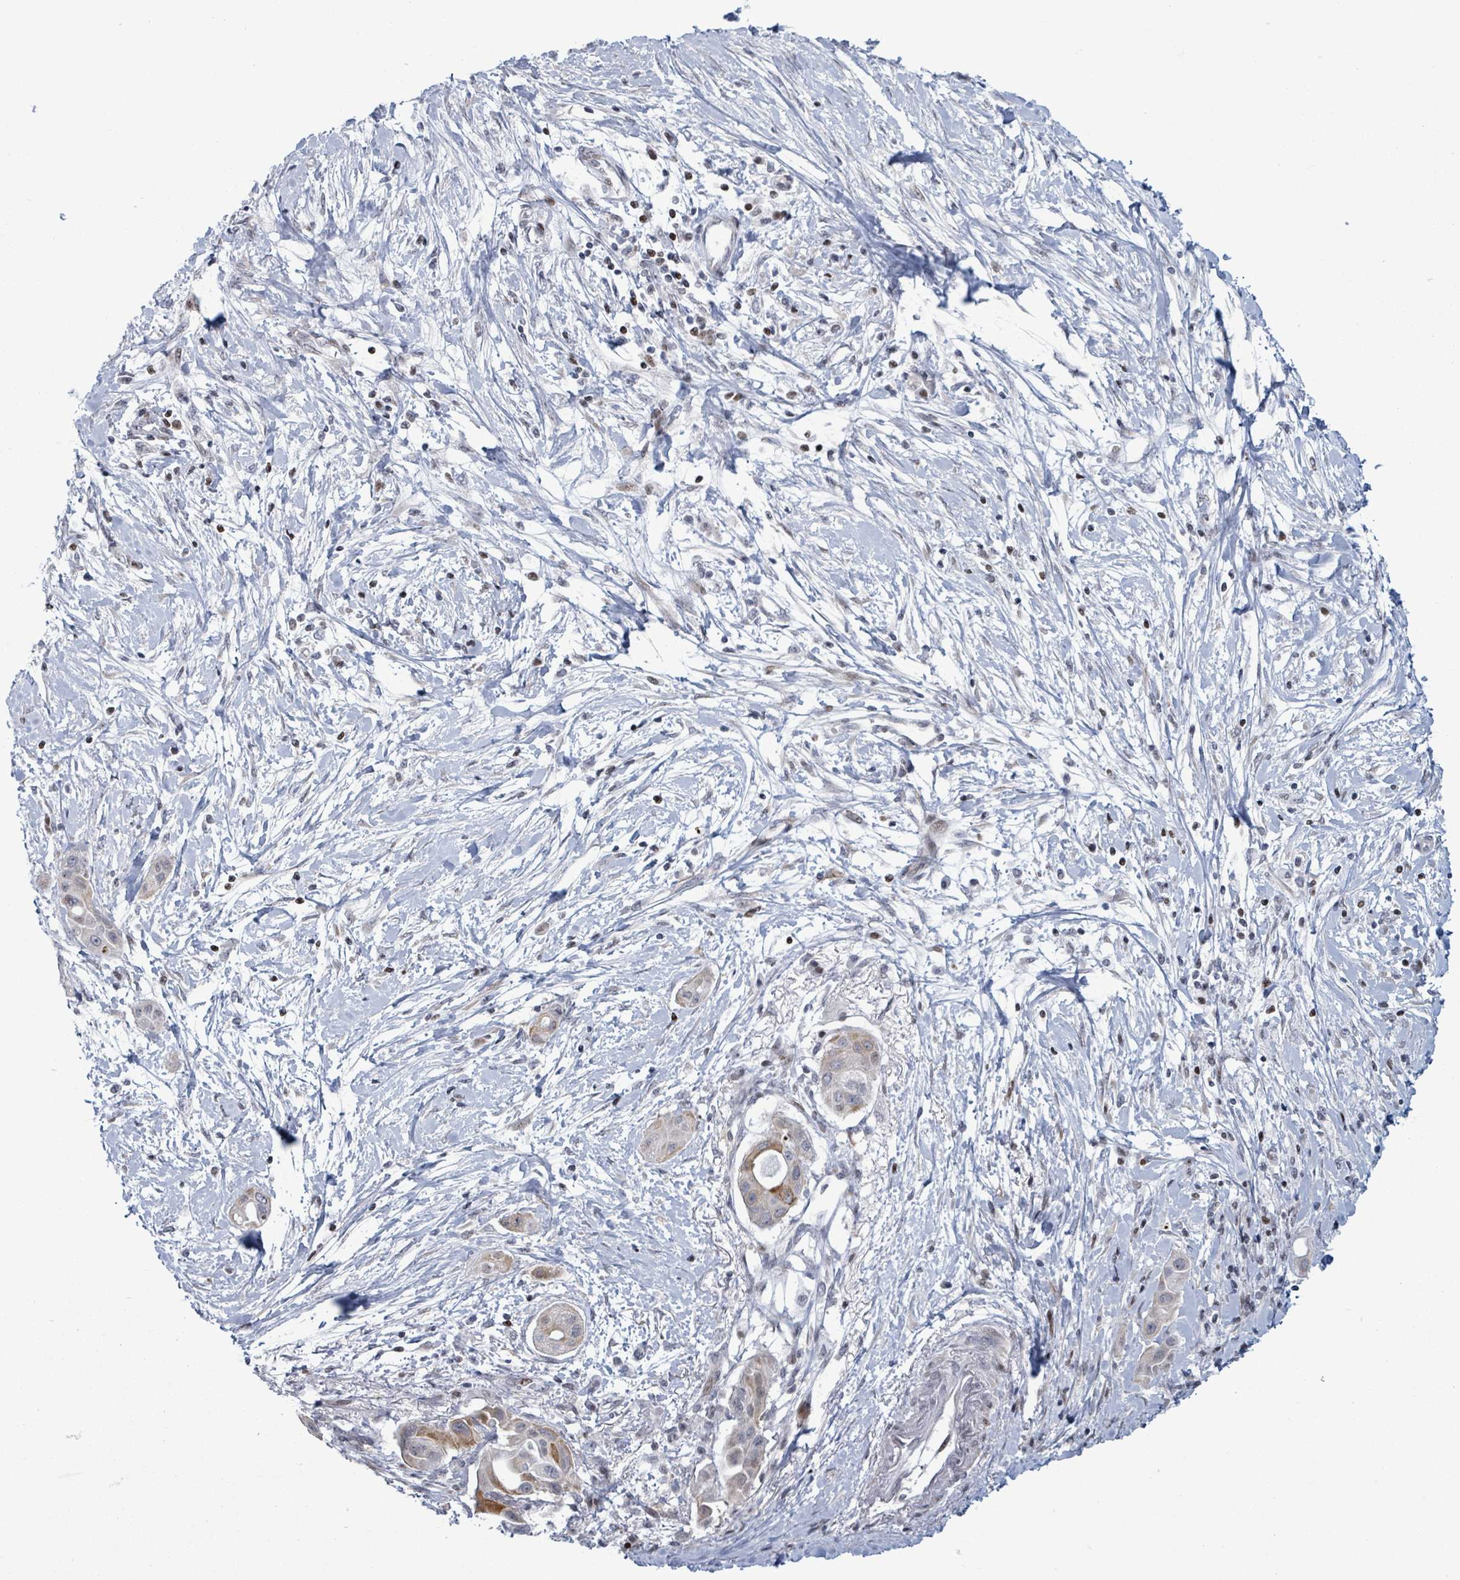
{"staining": {"intensity": "moderate", "quantity": "<25%", "location": "cytoplasmic/membranous"}, "tissue": "pancreatic cancer", "cell_type": "Tumor cells", "image_type": "cancer", "snomed": [{"axis": "morphology", "description": "Adenocarcinoma, NOS"}, {"axis": "topography", "description": "Pancreas"}], "caption": "Immunohistochemical staining of human adenocarcinoma (pancreatic) exhibits low levels of moderate cytoplasmic/membranous expression in about <25% of tumor cells.", "gene": "FNDC4", "patient": {"sex": "male", "age": 68}}